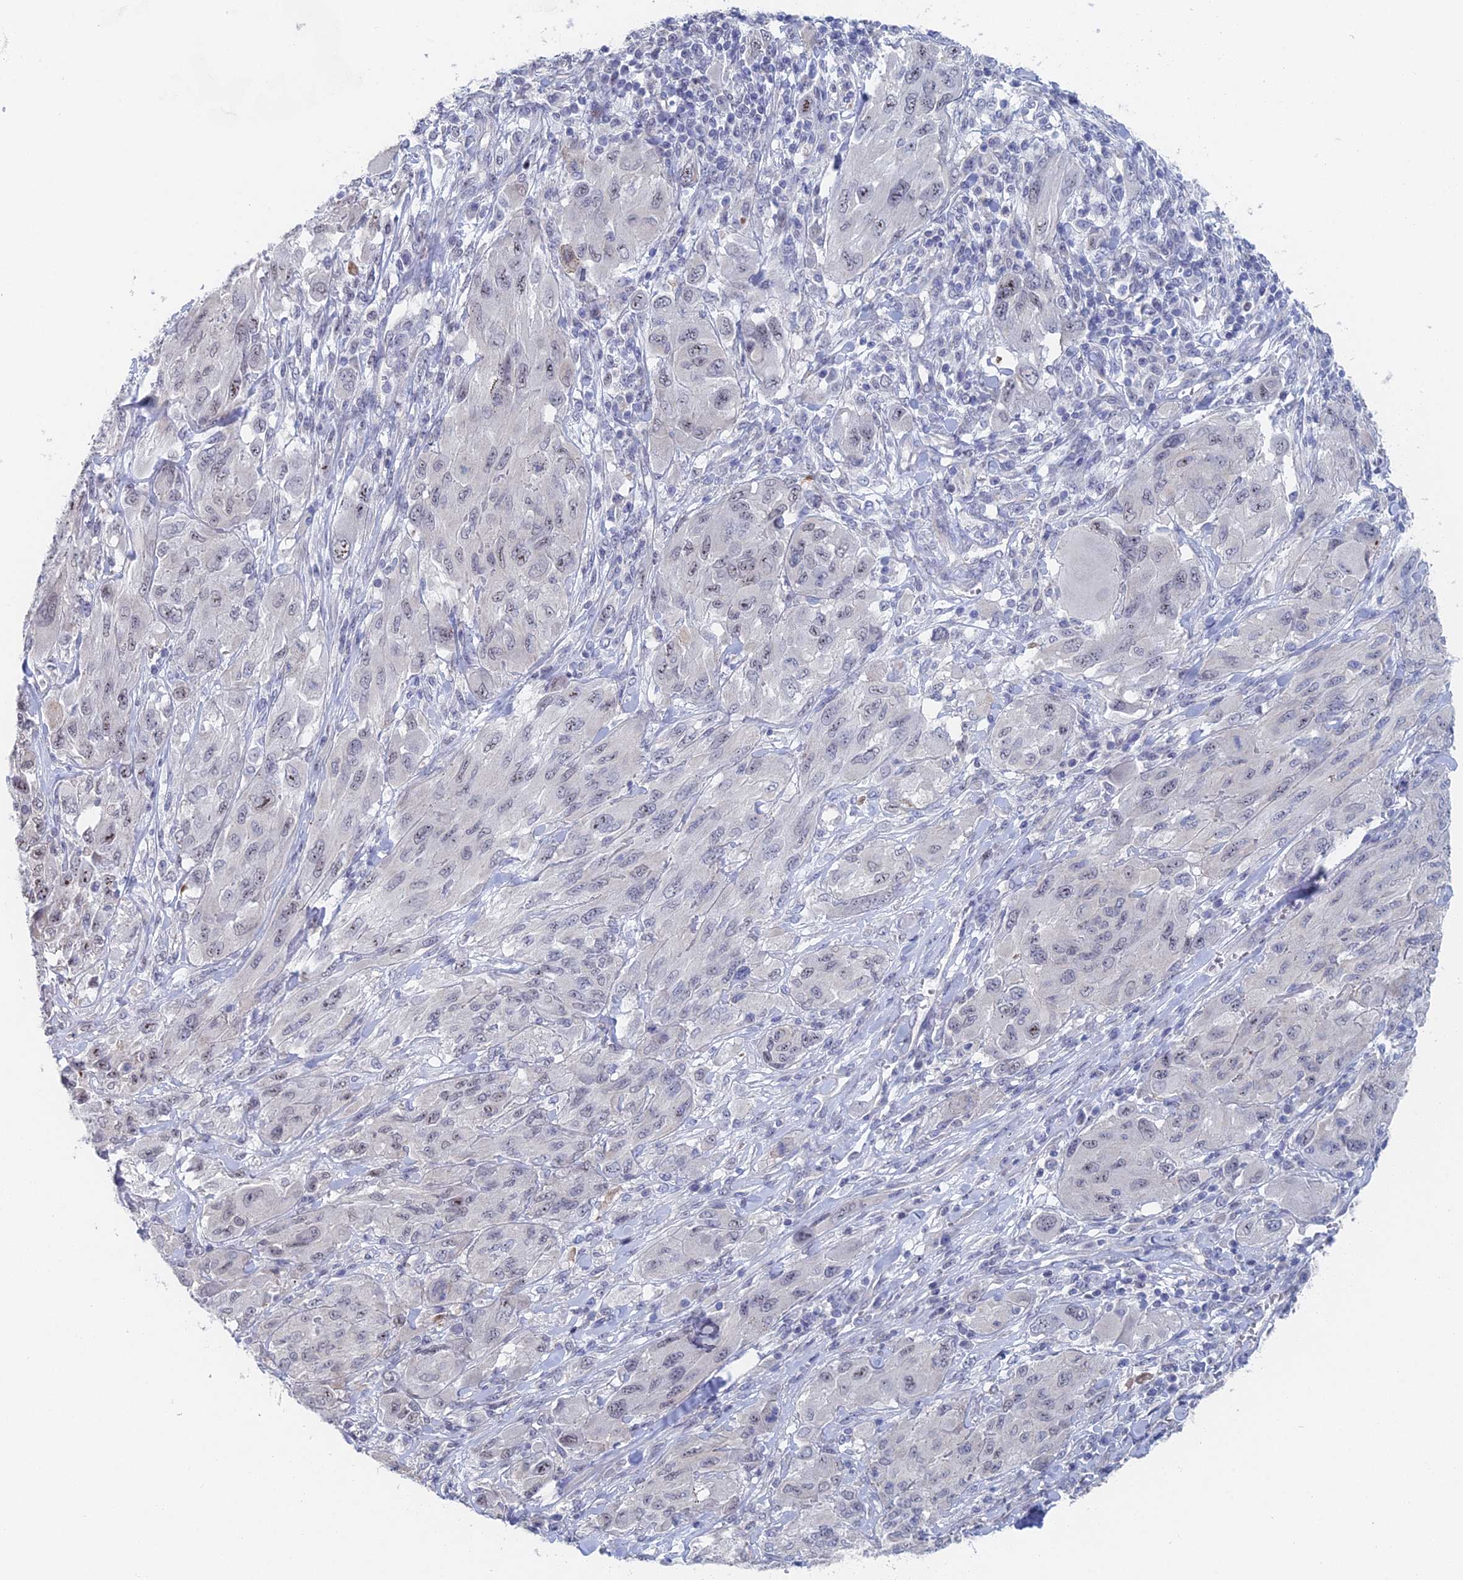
{"staining": {"intensity": "weak", "quantity": "25%-75%", "location": "nuclear"}, "tissue": "melanoma", "cell_type": "Tumor cells", "image_type": "cancer", "snomed": [{"axis": "morphology", "description": "Malignant melanoma, NOS"}, {"axis": "topography", "description": "Skin"}], "caption": "Immunohistochemical staining of human malignant melanoma reveals low levels of weak nuclear protein expression in approximately 25%-75% of tumor cells. Ihc stains the protein in brown and the nuclei are stained blue.", "gene": "GMNC", "patient": {"sex": "female", "age": 91}}